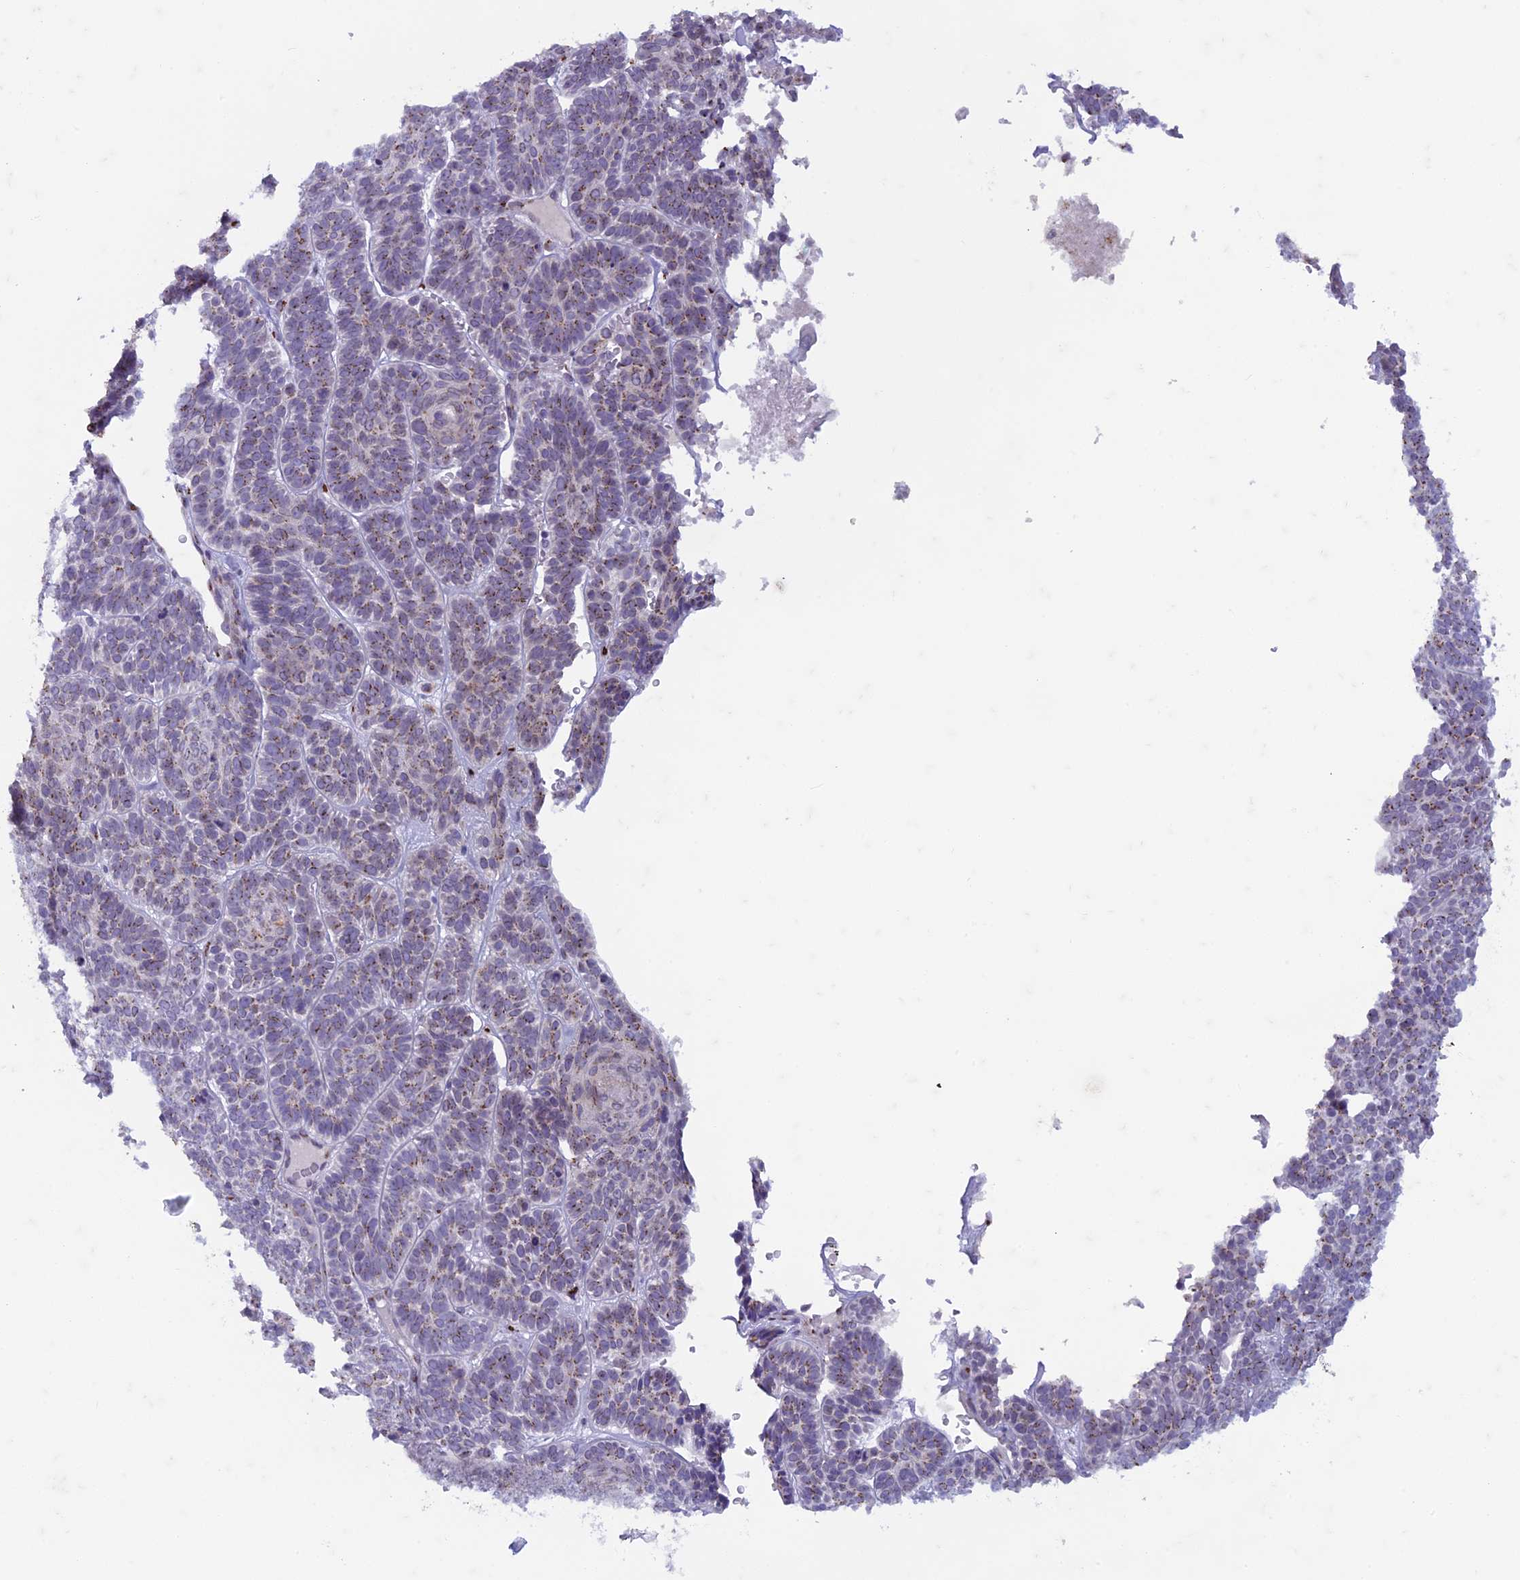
{"staining": {"intensity": "moderate", "quantity": "<25%", "location": "cytoplasmic/membranous"}, "tissue": "skin cancer", "cell_type": "Tumor cells", "image_type": "cancer", "snomed": [{"axis": "morphology", "description": "Basal cell carcinoma"}, {"axis": "topography", "description": "Skin"}], "caption": "DAB immunohistochemical staining of human basal cell carcinoma (skin) demonstrates moderate cytoplasmic/membranous protein positivity in about <25% of tumor cells.", "gene": "FAM3C", "patient": {"sex": "male", "age": 85}}